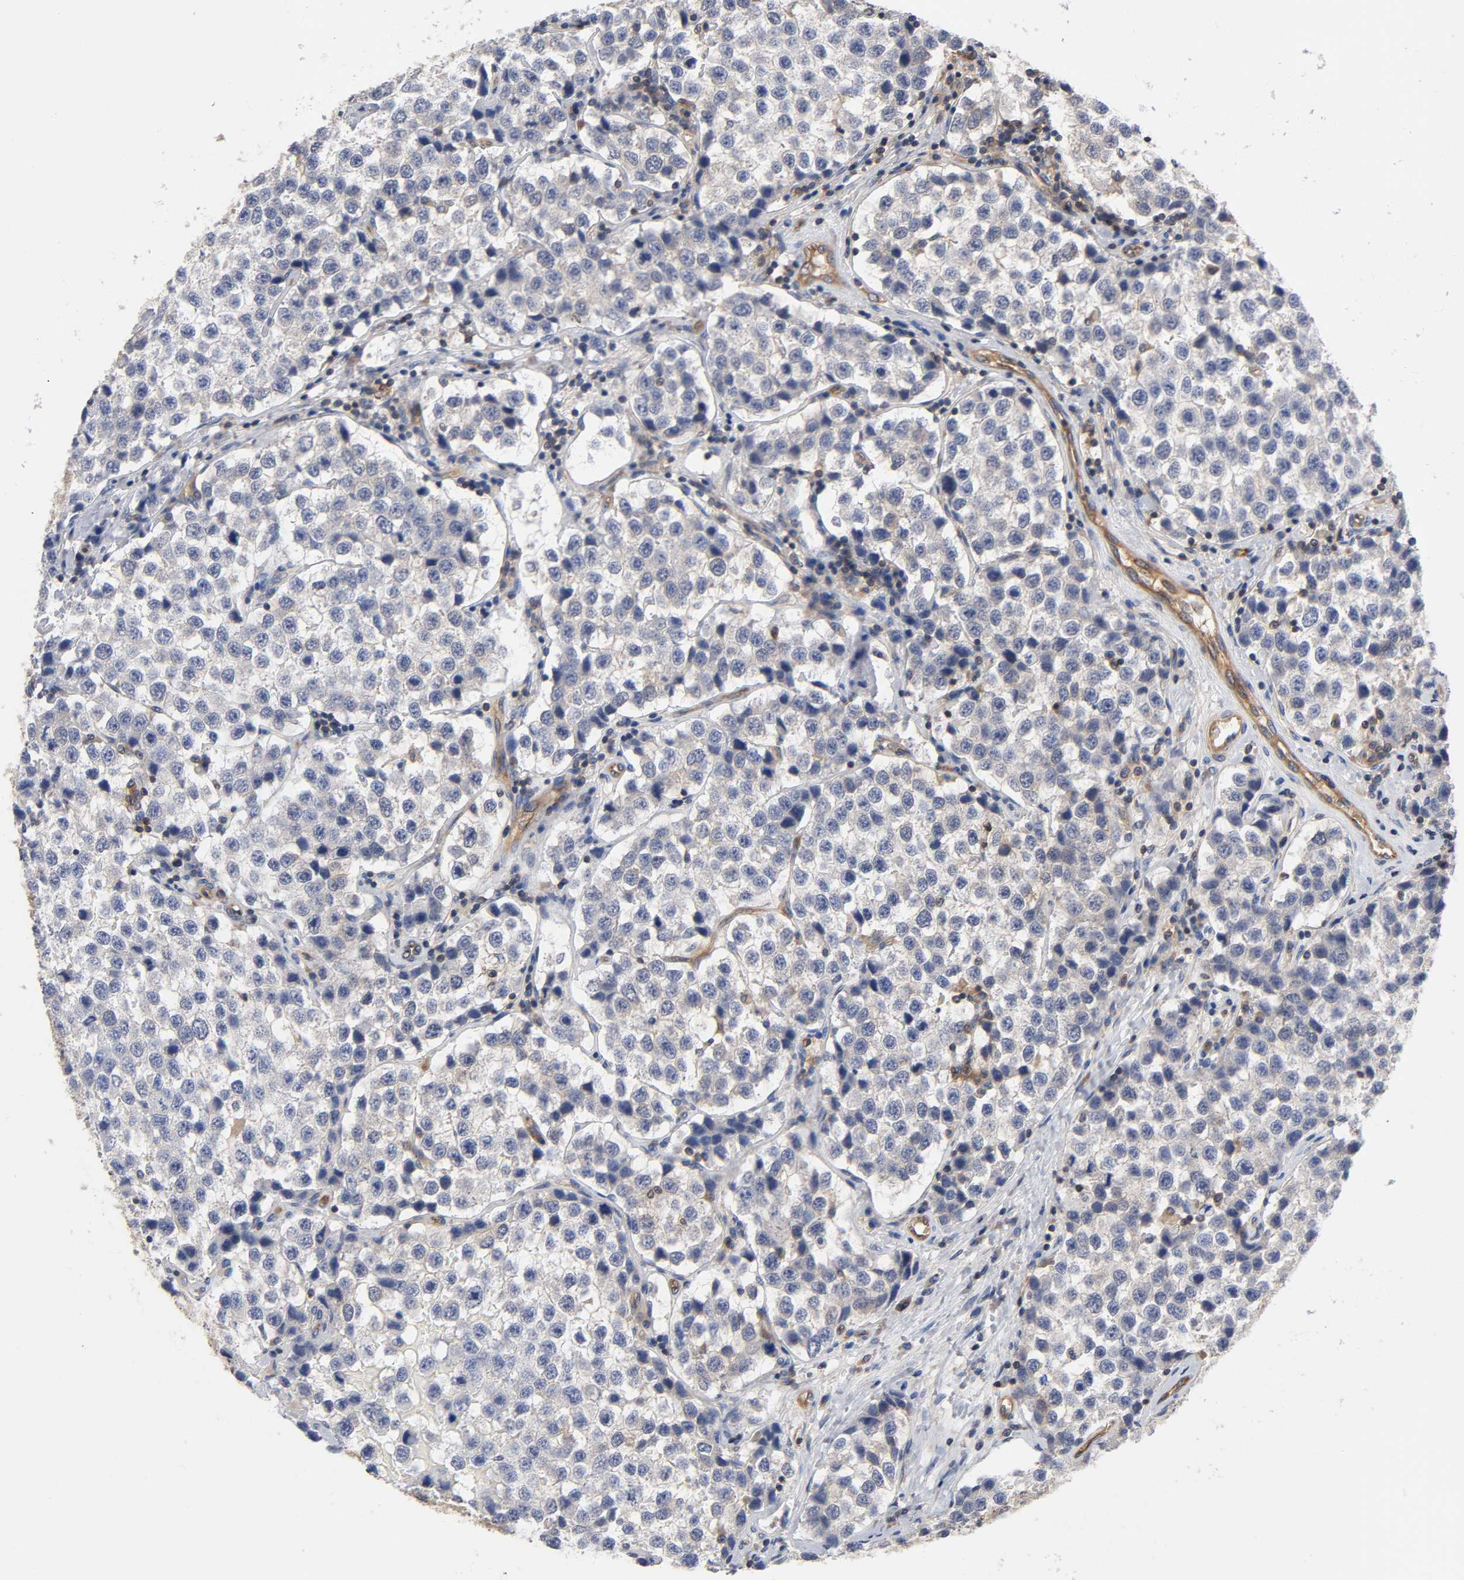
{"staining": {"intensity": "weak", "quantity": ">75%", "location": "cytoplasmic/membranous"}, "tissue": "testis cancer", "cell_type": "Tumor cells", "image_type": "cancer", "snomed": [{"axis": "morphology", "description": "Seminoma, NOS"}, {"axis": "topography", "description": "Testis"}], "caption": "Testis seminoma was stained to show a protein in brown. There is low levels of weak cytoplasmic/membranous positivity in about >75% of tumor cells.", "gene": "PRKAB1", "patient": {"sex": "male", "age": 39}}